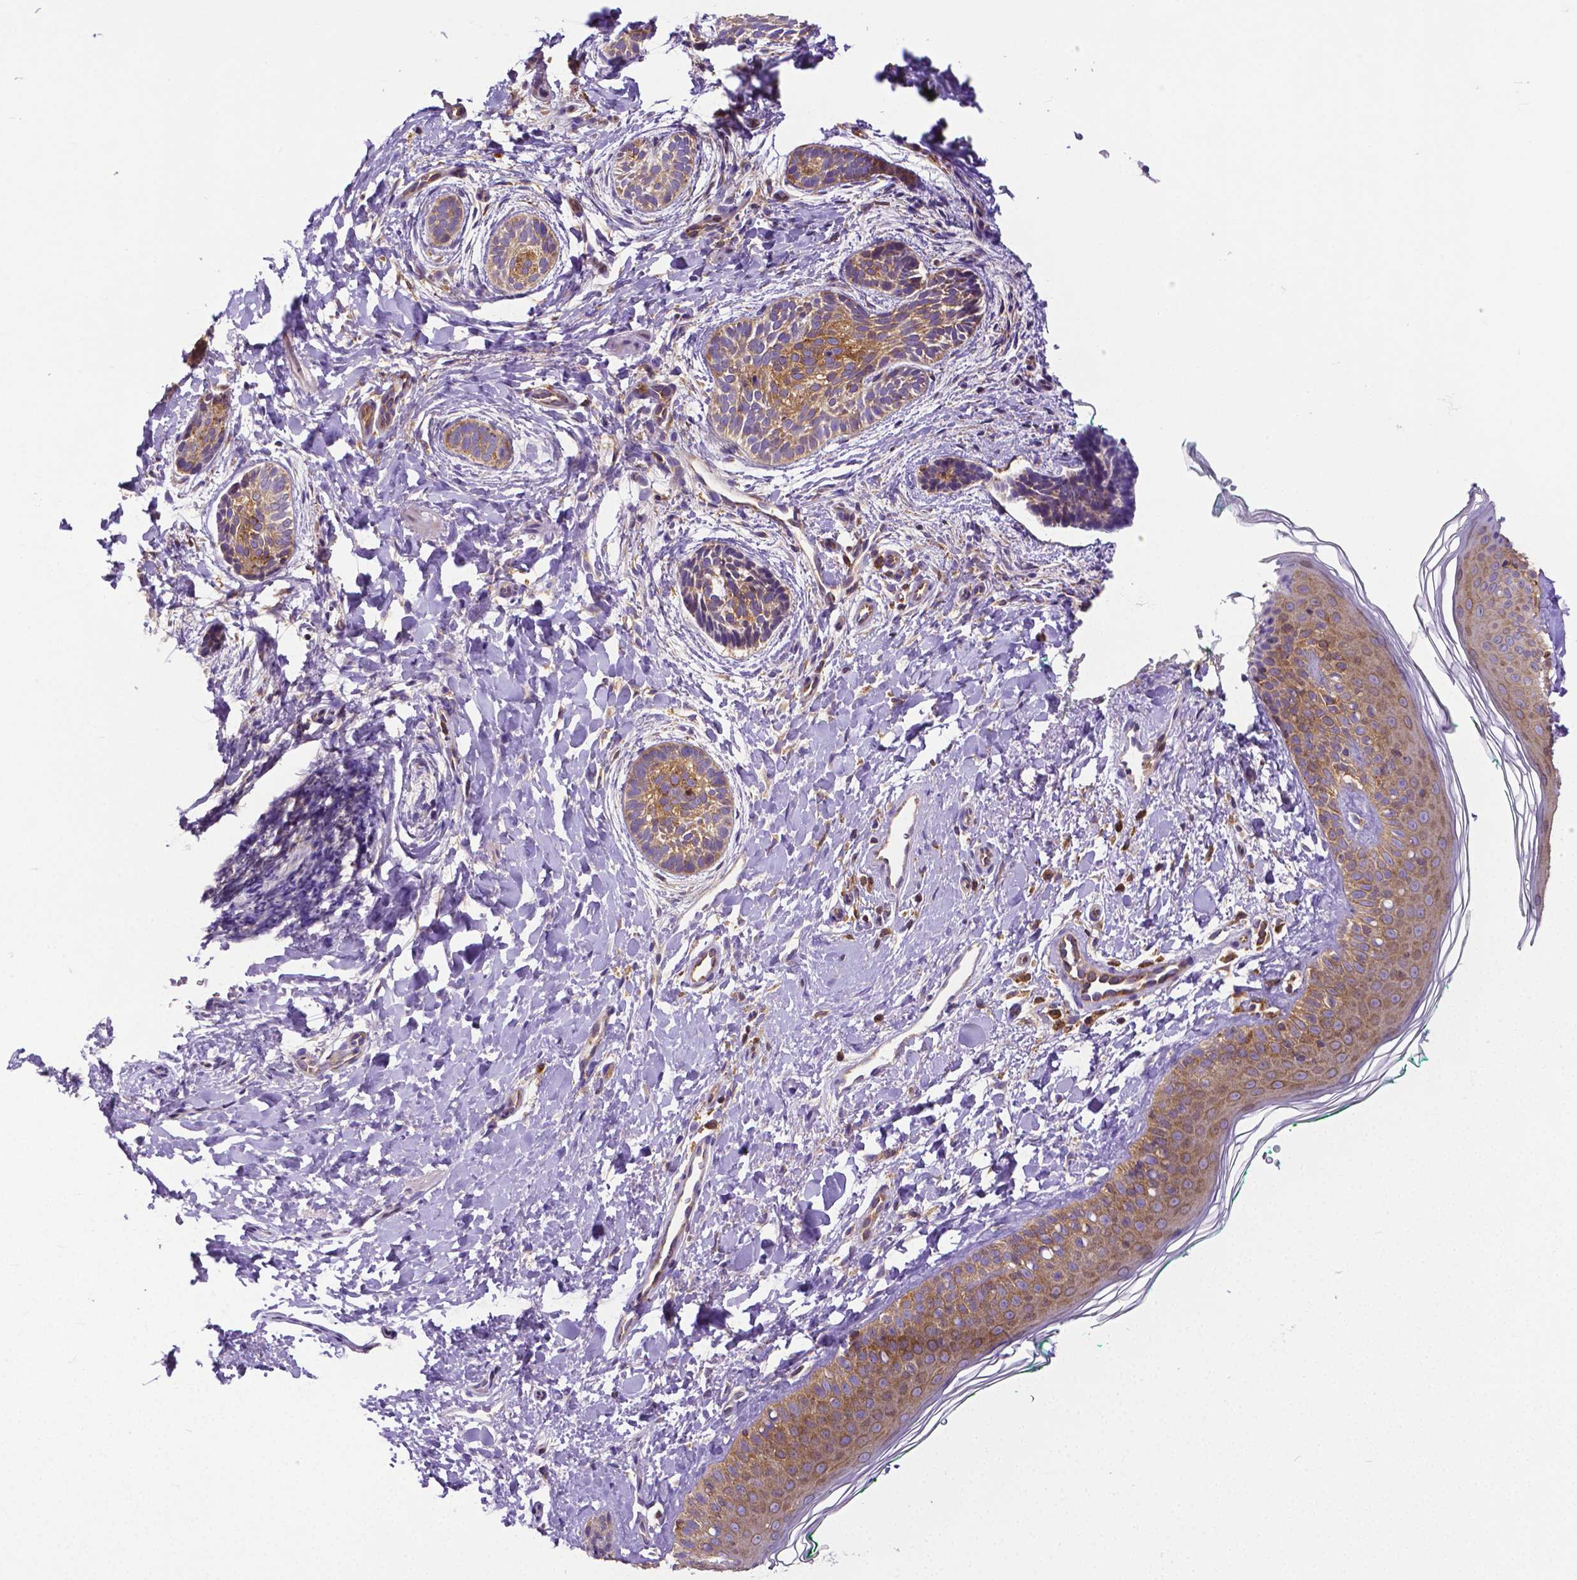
{"staining": {"intensity": "weak", "quantity": ">75%", "location": "cytoplasmic/membranous"}, "tissue": "skin cancer", "cell_type": "Tumor cells", "image_type": "cancer", "snomed": [{"axis": "morphology", "description": "Basal cell carcinoma"}, {"axis": "topography", "description": "Skin"}], "caption": "A low amount of weak cytoplasmic/membranous staining is present in approximately >75% of tumor cells in skin cancer tissue.", "gene": "DICER1", "patient": {"sex": "male", "age": 63}}